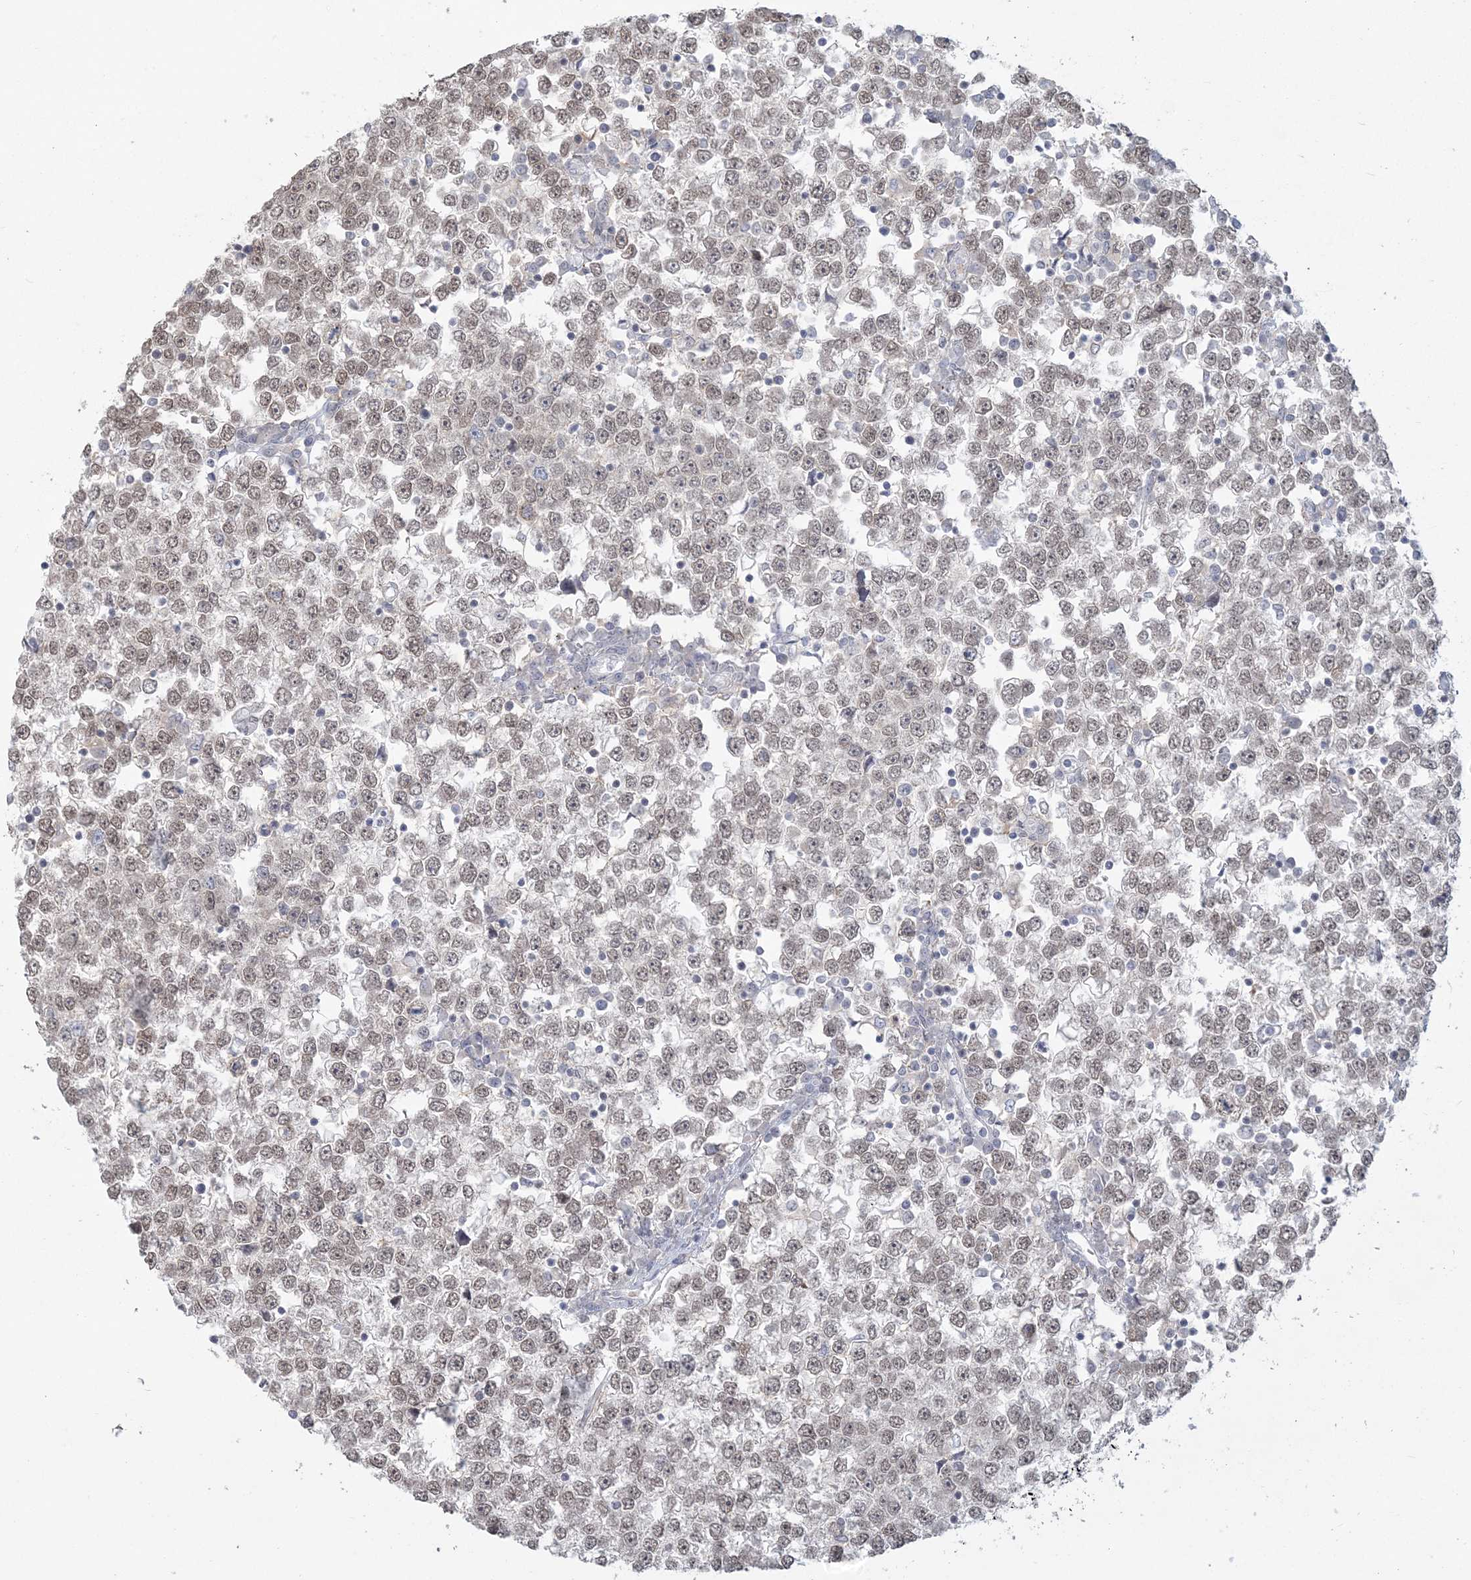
{"staining": {"intensity": "weak", "quantity": ">75%", "location": "nuclear"}, "tissue": "testis cancer", "cell_type": "Tumor cells", "image_type": "cancer", "snomed": [{"axis": "morphology", "description": "Seminoma, NOS"}, {"axis": "topography", "description": "Testis"}], "caption": "There is low levels of weak nuclear expression in tumor cells of seminoma (testis), as demonstrated by immunohistochemical staining (brown color).", "gene": "ANKS1A", "patient": {"sex": "male", "age": 65}}